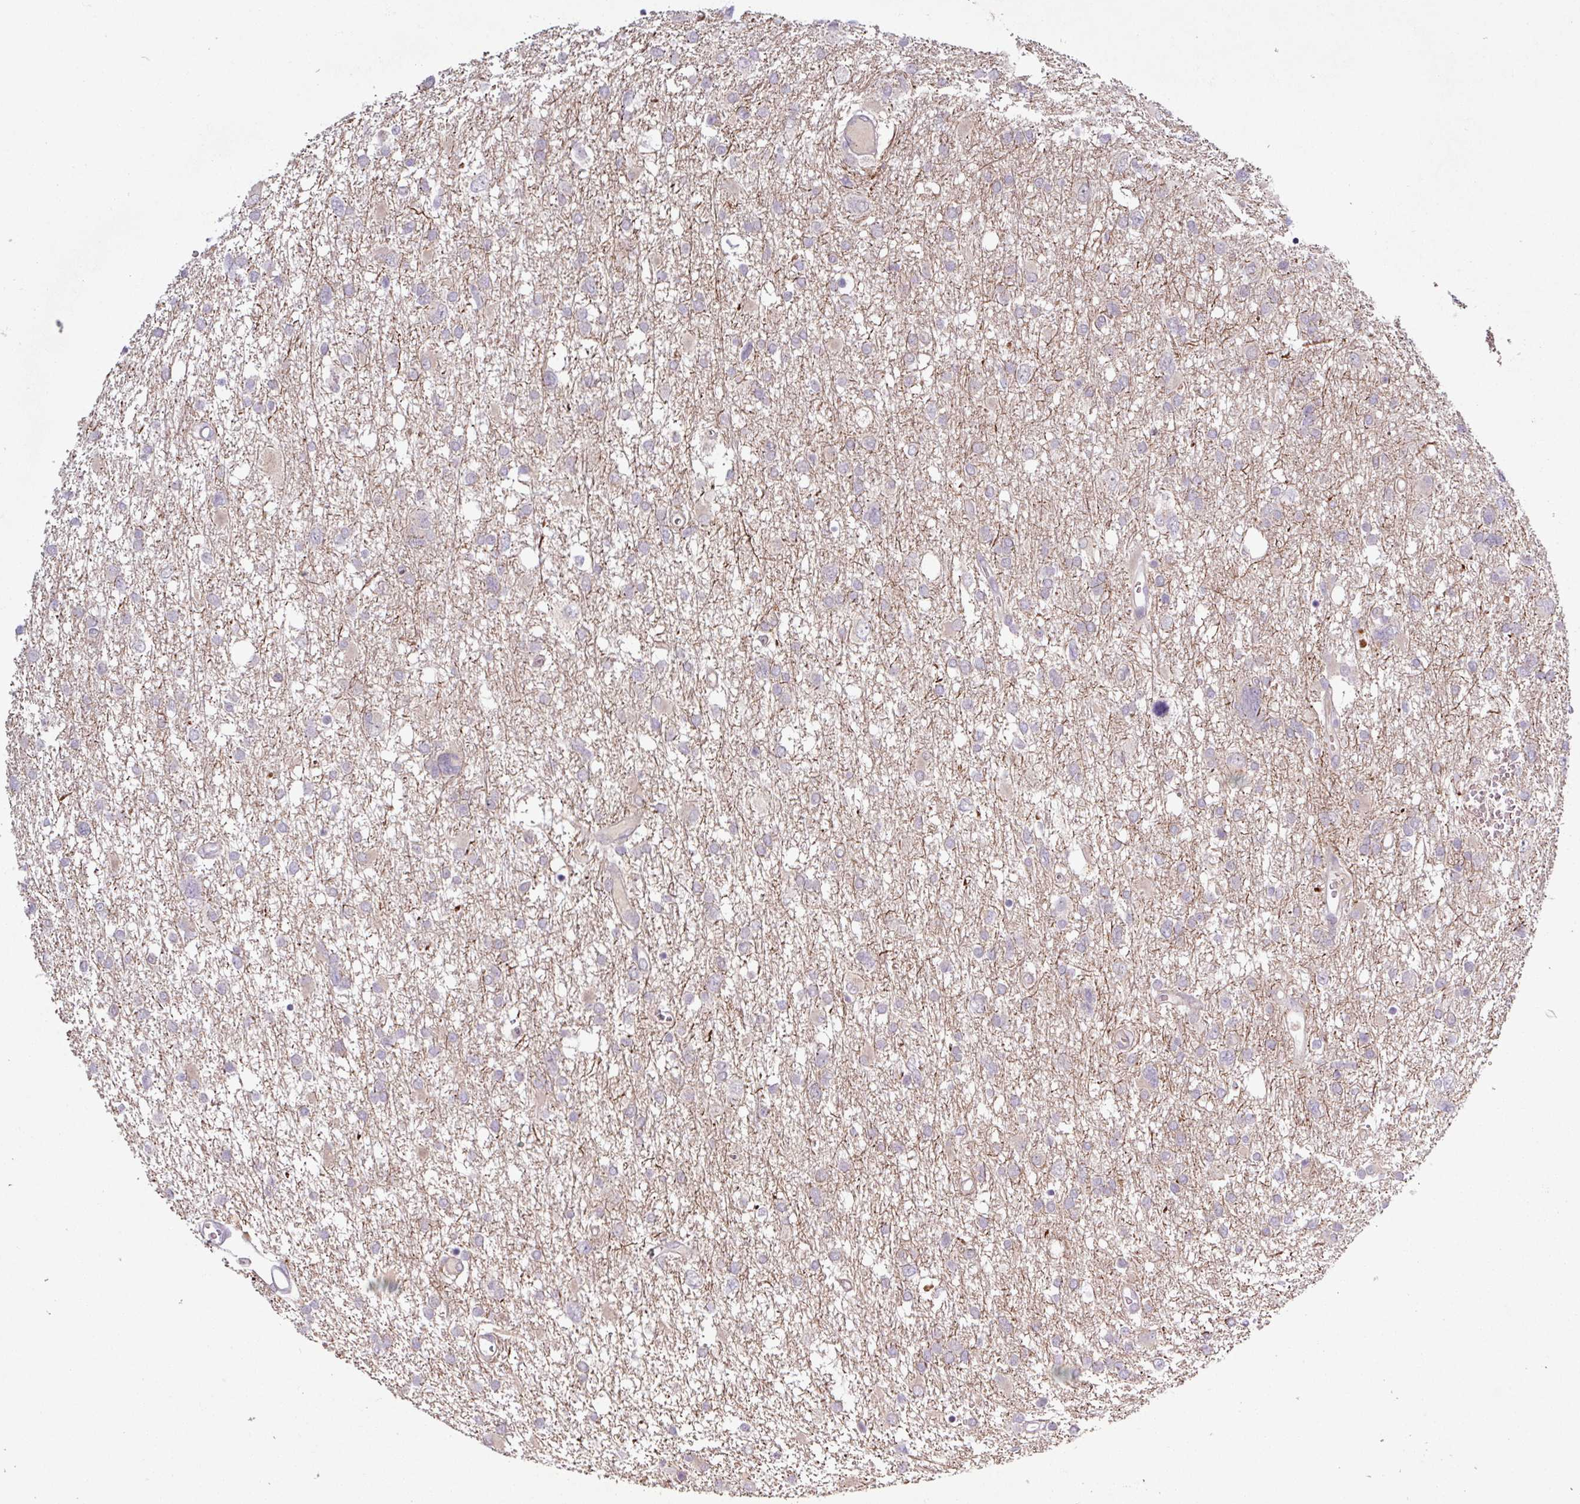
{"staining": {"intensity": "negative", "quantity": "none", "location": "none"}, "tissue": "glioma", "cell_type": "Tumor cells", "image_type": "cancer", "snomed": [{"axis": "morphology", "description": "Glioma, malignant, High grade"}, {"axis": "topography", "description": "Brain"}], "caption": "IHC micrograph of human high-grade glioma (malignant) stained for a protein (brown), which exhibits no positivity in tumor cells.", "gene": "OGFOD3", "patient": {"sex": "male", "age": 61}}